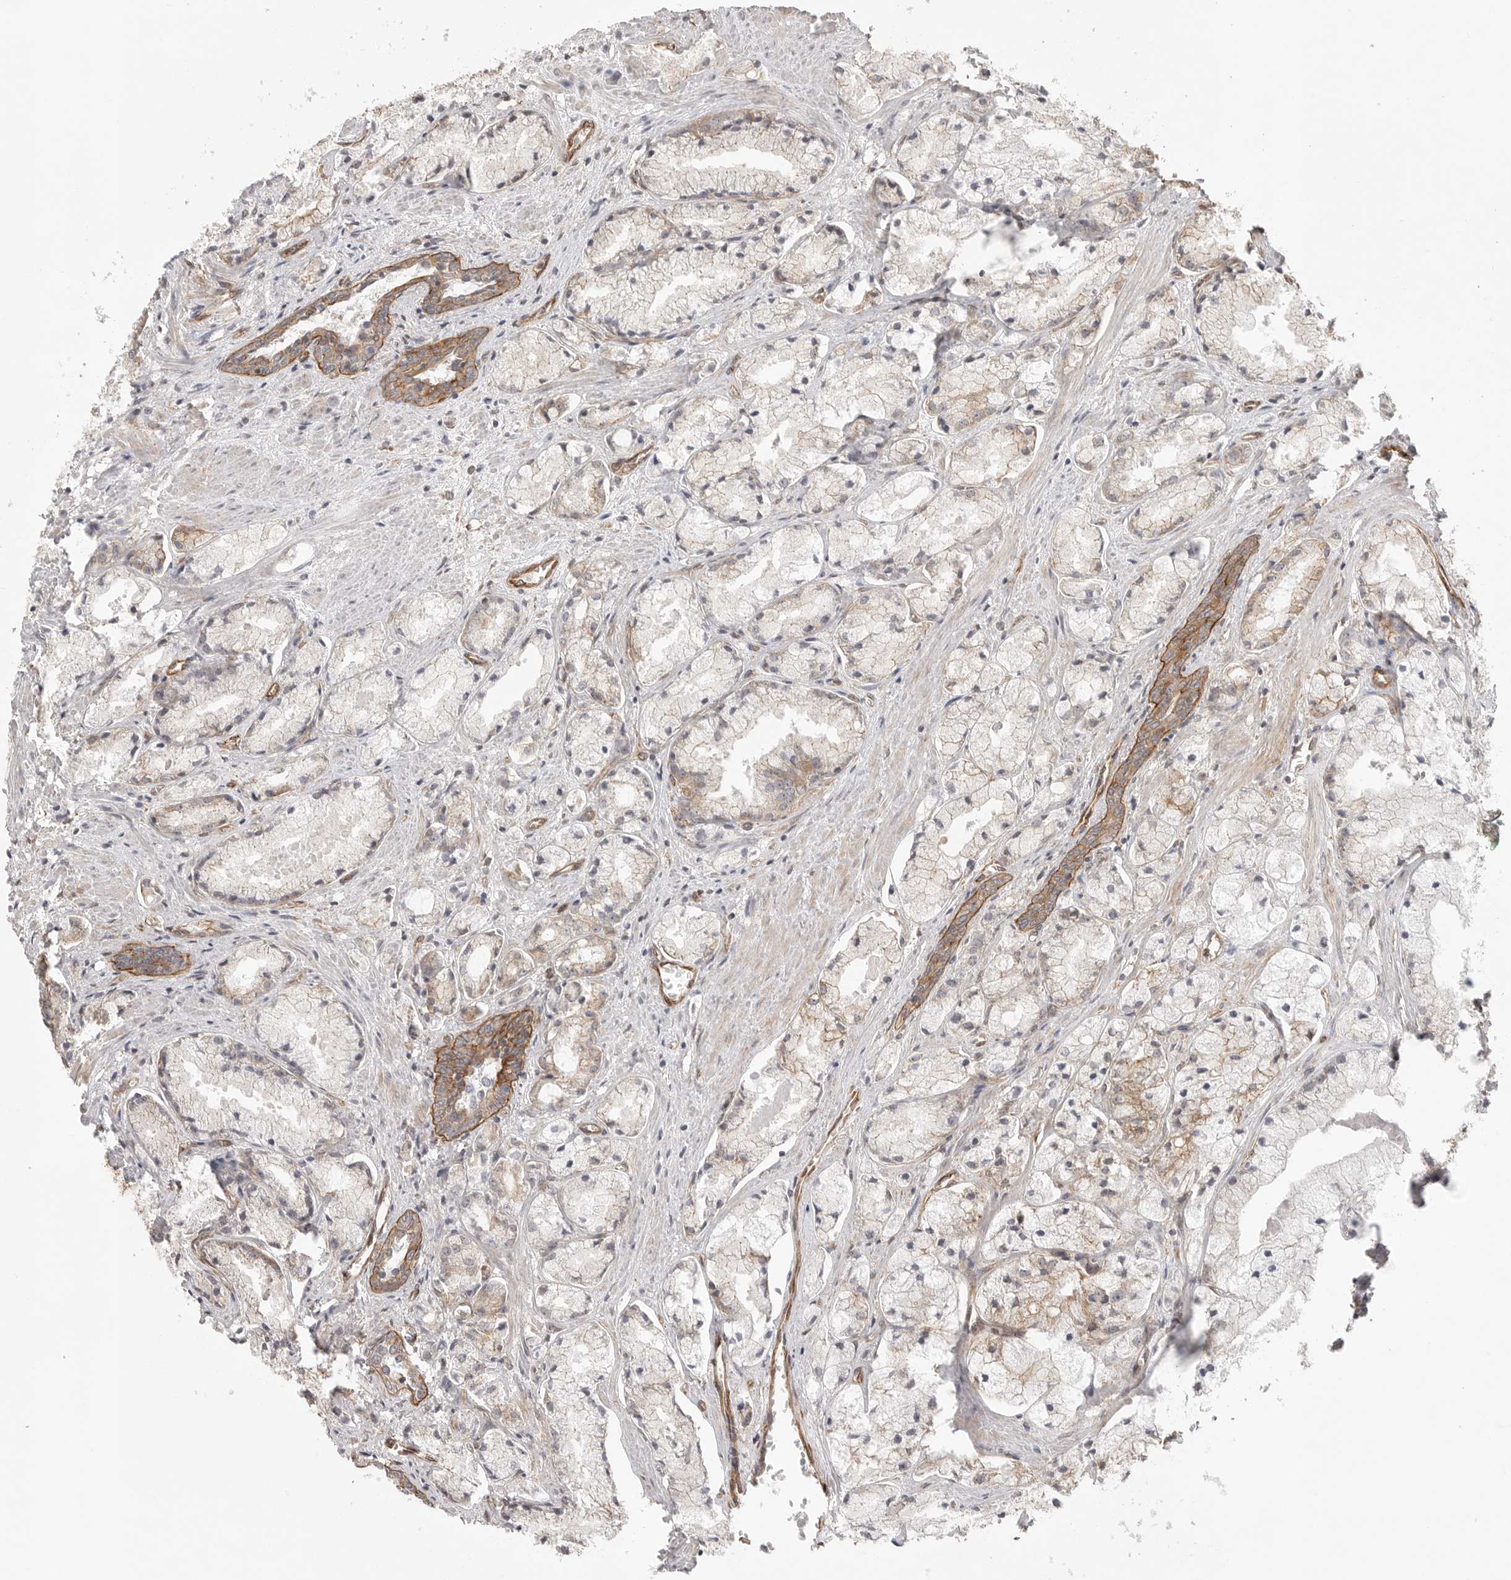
{"staining": {"intensity": "moderate", "quantity": "<25%", "location": "cytoplasmic/membranous"}, "tissue": "prostate cancer", "cell_type": "Tumor cells", "image_type": "cancer", "snomed": [{"axis": "morphology", "description": "Adenocarcinoma, High grade"}, {"axis": "topography", "description": "Prostate"}], "caption": "Moderate cytoplasmic/membranous protein positivity is appreciated in approximately <25% of tumor cells in prostate cancer (high-grade adenocarcinoma).", "gene": "ATOH7", "patient": {"sex": "male", "age": 50}}